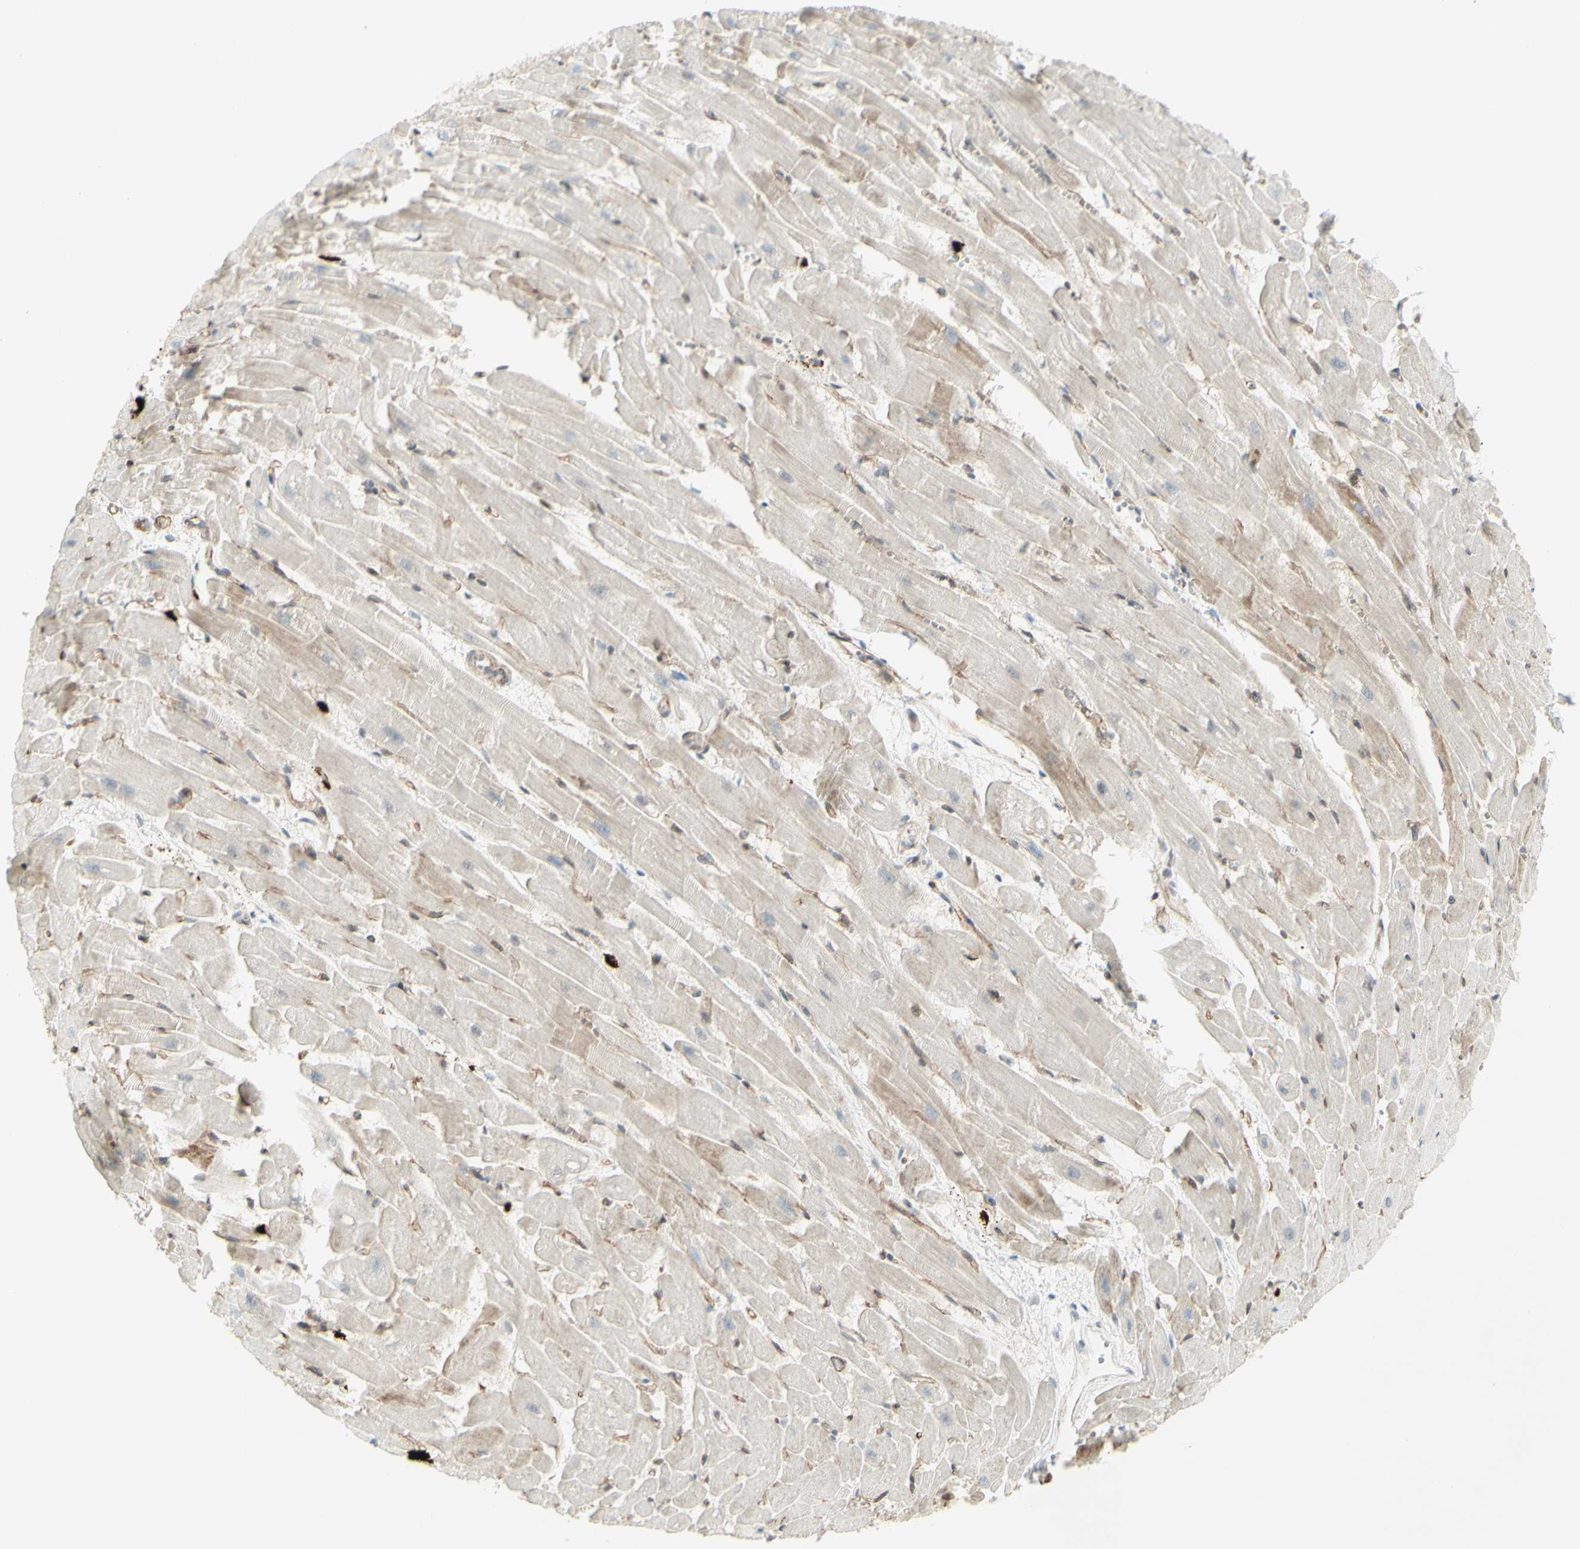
{"staining": {"intensity": "moderate", "quantity": ">75%", "location": "cytoplasmic/membranous,nuclear"}, "tissue": "heart muscle", "cell_type": "Cardiomyocytes", "image_type": "normal", "snomed": [{"axis": "morphology", "description": "Normal tissue, NOS"}, {"axis": "topography", "description": "Heart"}], "caption": "This micrograph demonstrates immunohistochemistry (IHC) staining of normal human heart muscle, with medium moderate cytoplasmic/membranous,nuclear positivity in about >75% of cardiomyocytes.", "gene": "ZMYM6", "patient": {"sex": "female", "age": 19}}